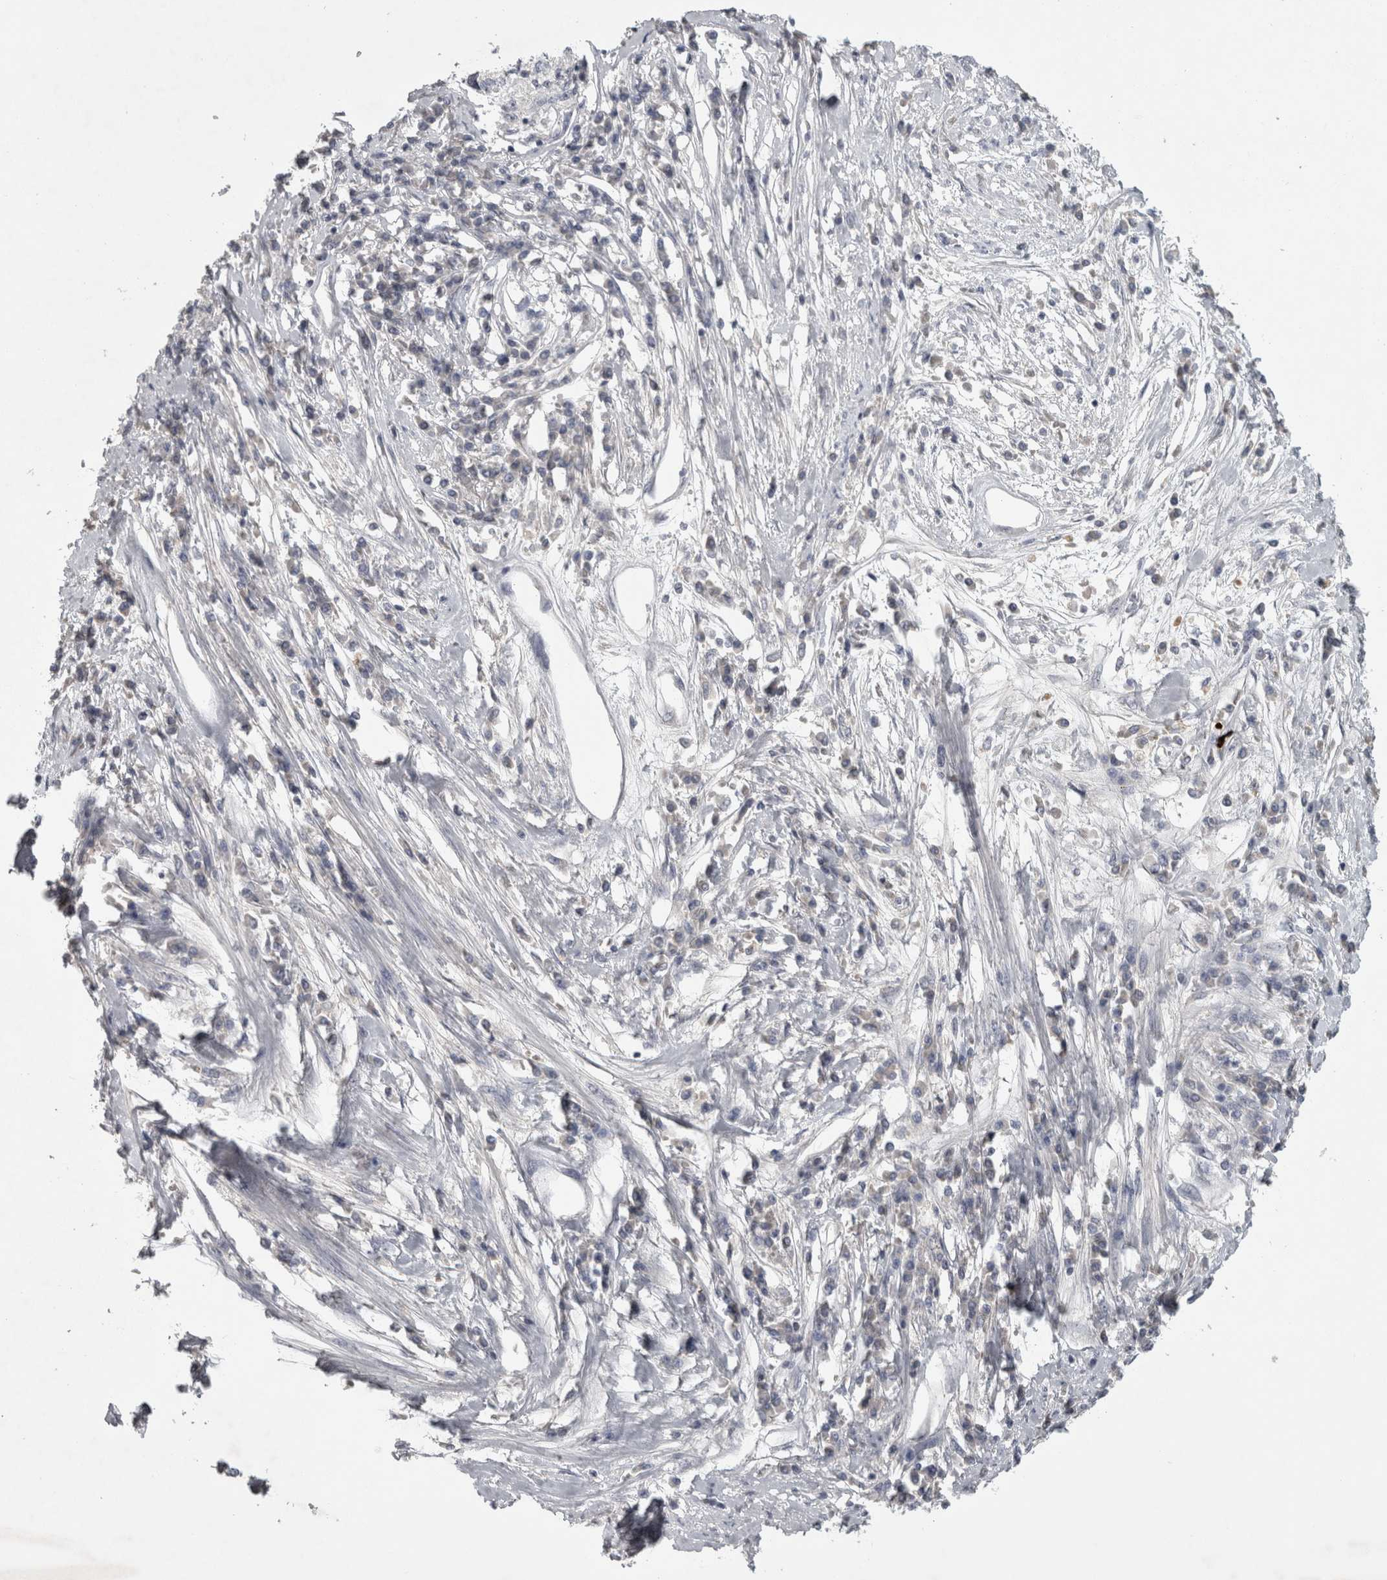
{"staining": {"intensity": "negative", "quantity": "none", "location": "none"}, "tissue": "cervical cancer", "cell_type": "Tumor cells", "image_type": "cancer", "snomed": [{"axis": "morphology", "description": "Squamous cell carcinoma, NOS"}, {"axis": "topography", "description": "Cervix"}], "caption": "There is no significant staining in tumor cells of squamous cell carcinoma (cervical).", "gene": "ENPP7", "patient": {"sex": "female", "age": 57}}